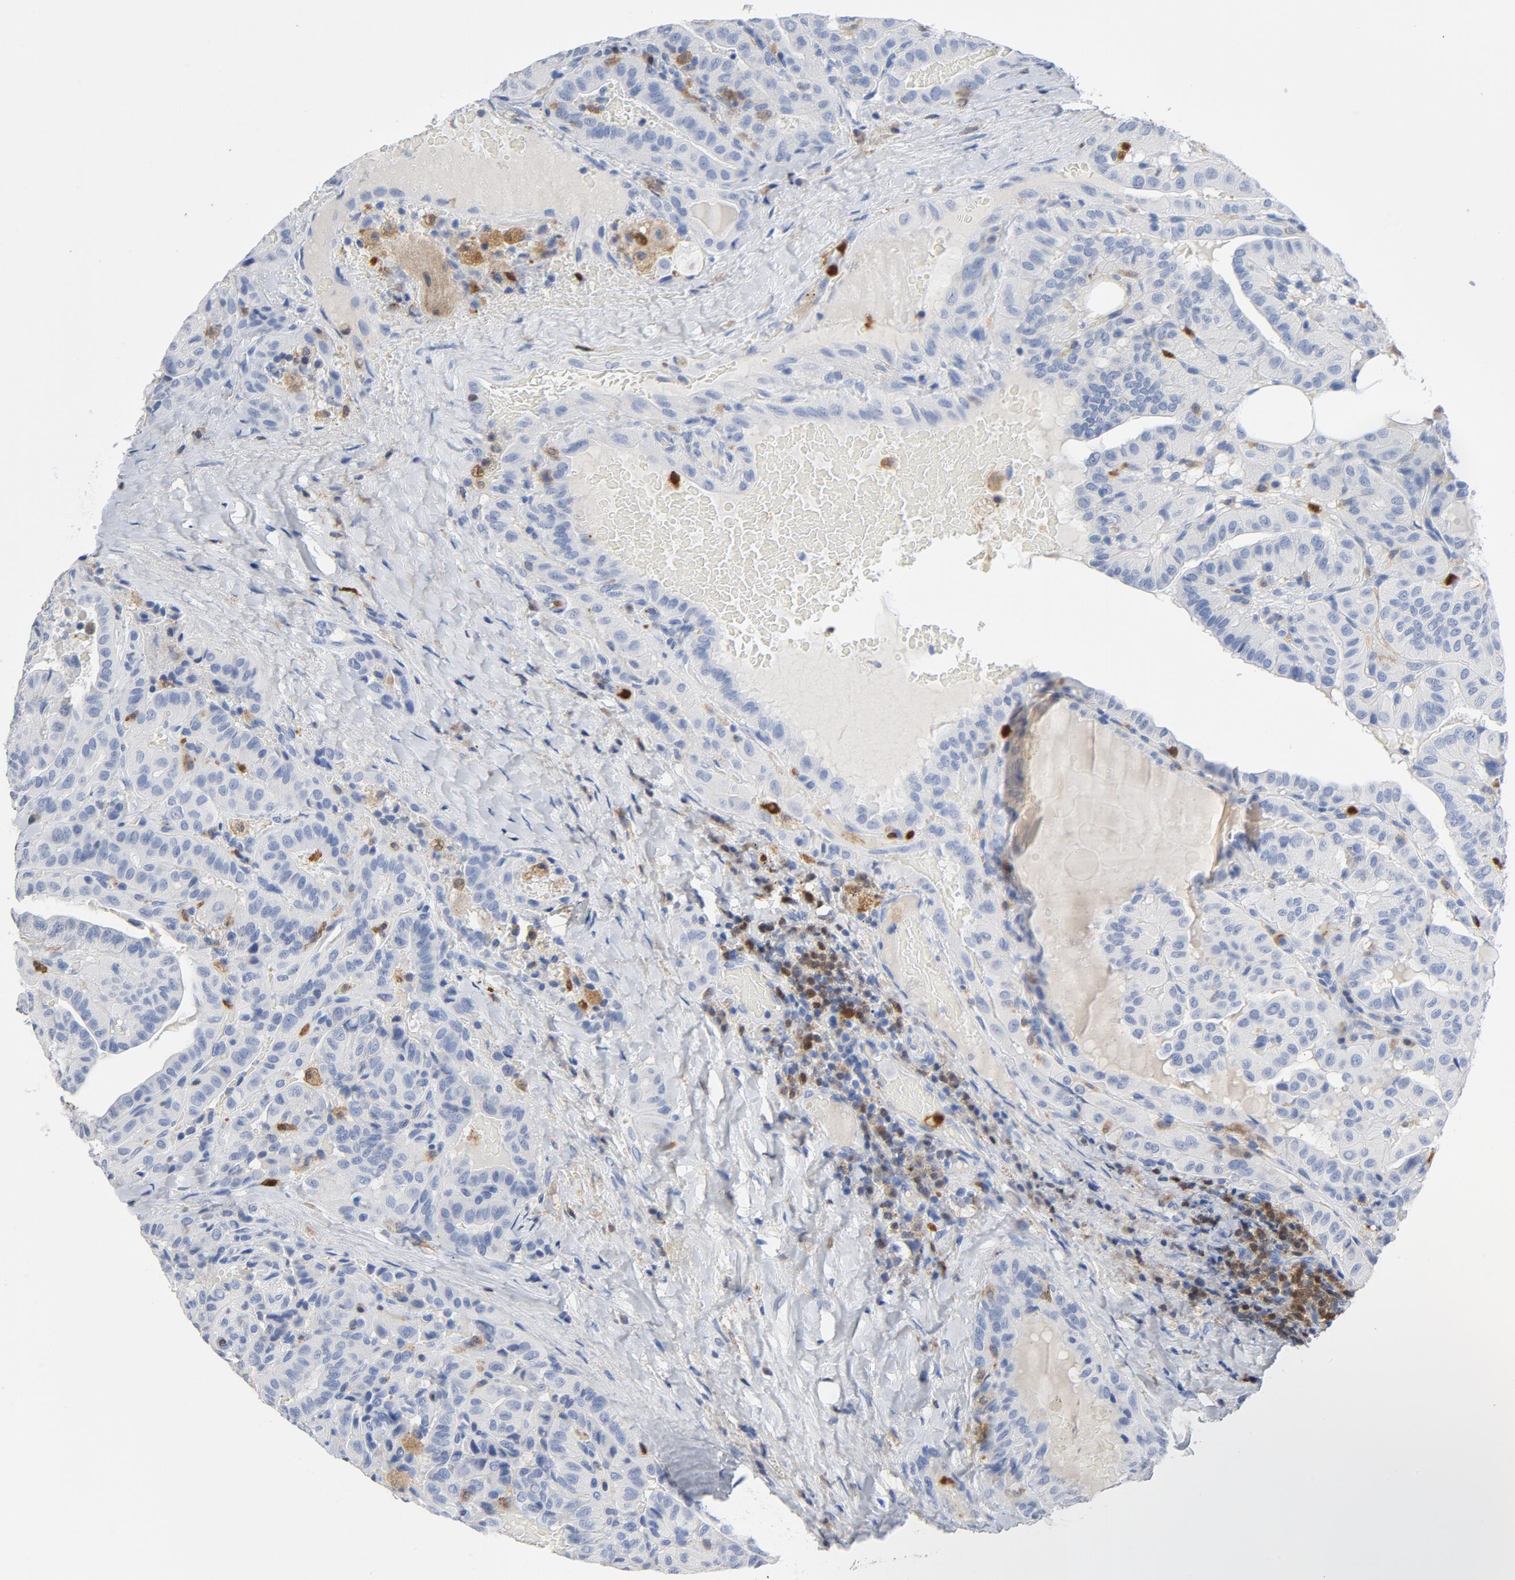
{"staining": {"intensity": "negative", "quantity": "none", "location": "none"}, "tissue": "thyroid cancer", "cell_type": "Tumor cells", "image_type": "cancer", "snomed": [{"axis": "morphology", "description": "Papillary adenocarcinoma, NOS"}, {"axis": "topography", "description": "Thyroid gland"}], "caption": "Tumor cells are negative for protein expression in human thyroid cancer (papillary adenocarcinoma).", "gene": "NCF1", "patient": {"sex": "male", "age": 77}}